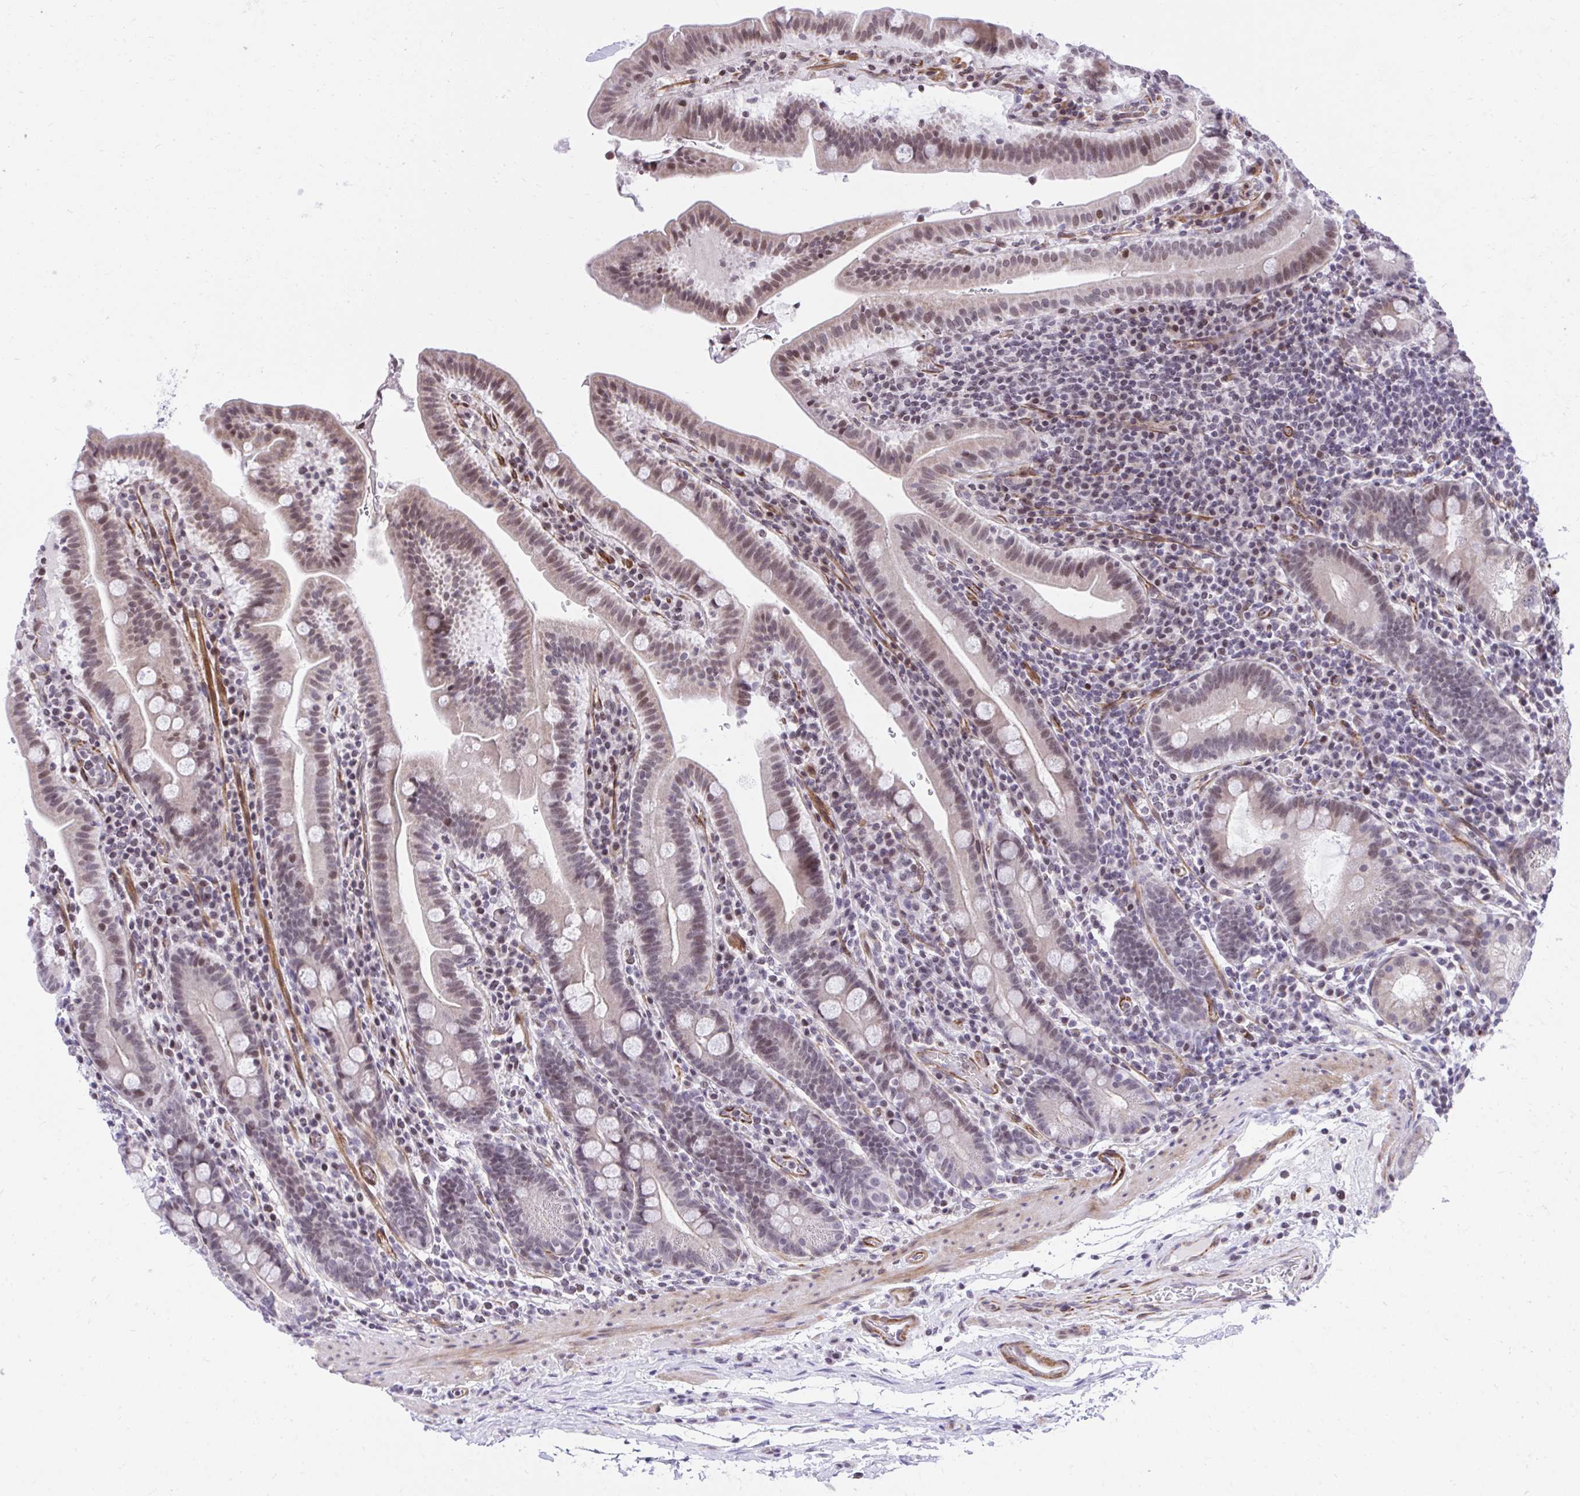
{"staining": {"intensity": "weak", "quantity": "25%-75%", "location": "nuclear"}, "tissue": "small intestine", "cell_type": "Glandular cells", "image_type": "normal", "snomed": [{"axis": "morphology", "description": "Normal tissue, NOS"}, {"axis": "topography", "description": "Small intestine"}], "caption": "A photomicrograph showing weak nuclear positivity in about 25%-75% of glandular cells in unremarkable small intestine, as visualized by brown immunohistochemical staining.", "gene": "KCNN4", "patient": {"sex": "male", "age": 26}}